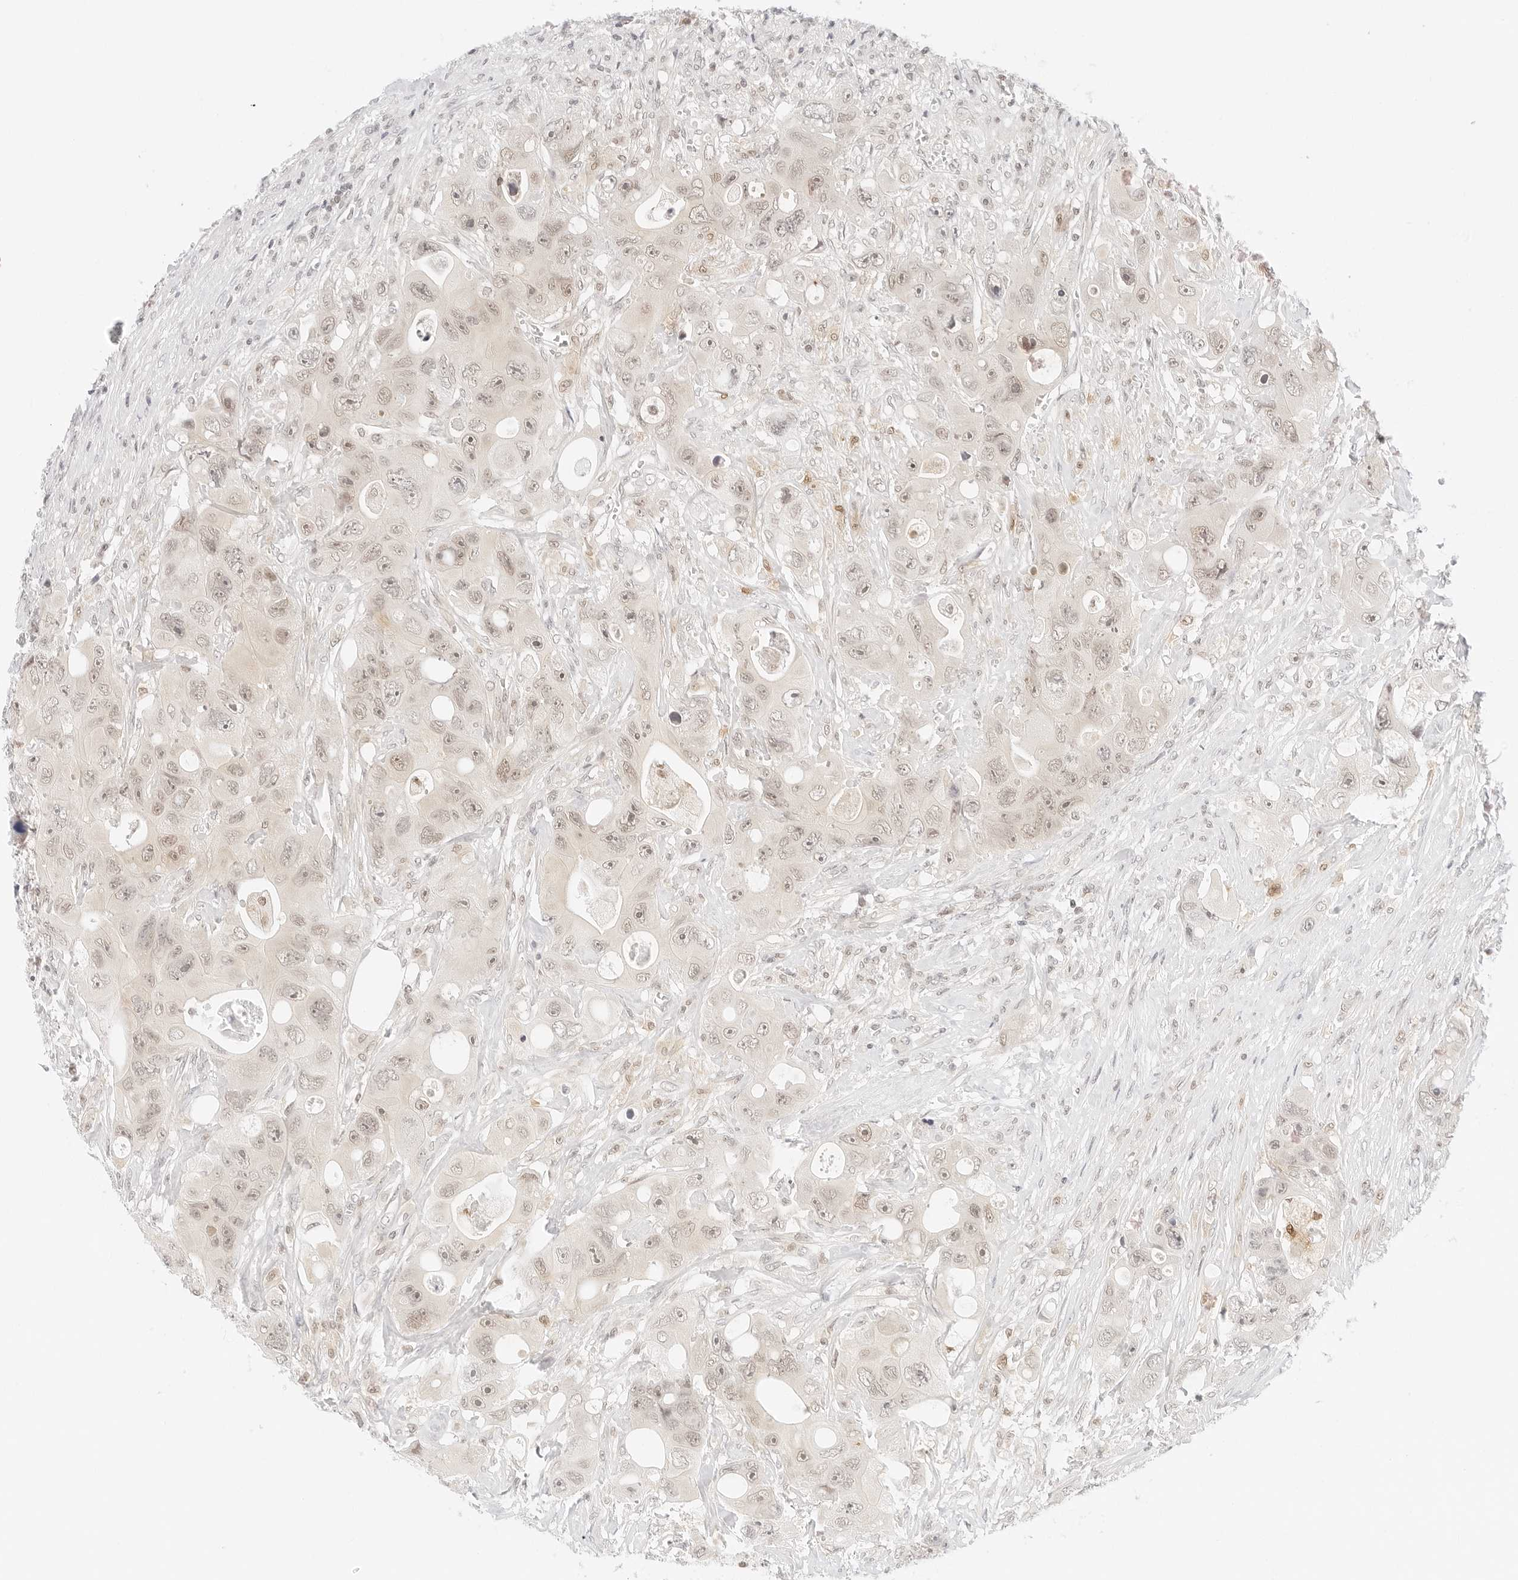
{"staining": {"intensity": "weak", "quantity": "25%-75%", "location": "nuclear"}, "tissue": "colorectal cancer", "cell_type": "Tumor cells", "image_type": "cancer", "snomed": [{"axis": "morphology", "description": "Adenocarcinoma, NOS"}, {"axis": "topography", "description": "Colon"}], "caption": "Adenocarcinoma (colorectal) stained with DAB immunohistochemistry displays low levels of weak nuclear expression in approximately 25%-75% of tumor cells.", "gene": "POLR3C", "patient": {"sex": "female", "age": 46}}